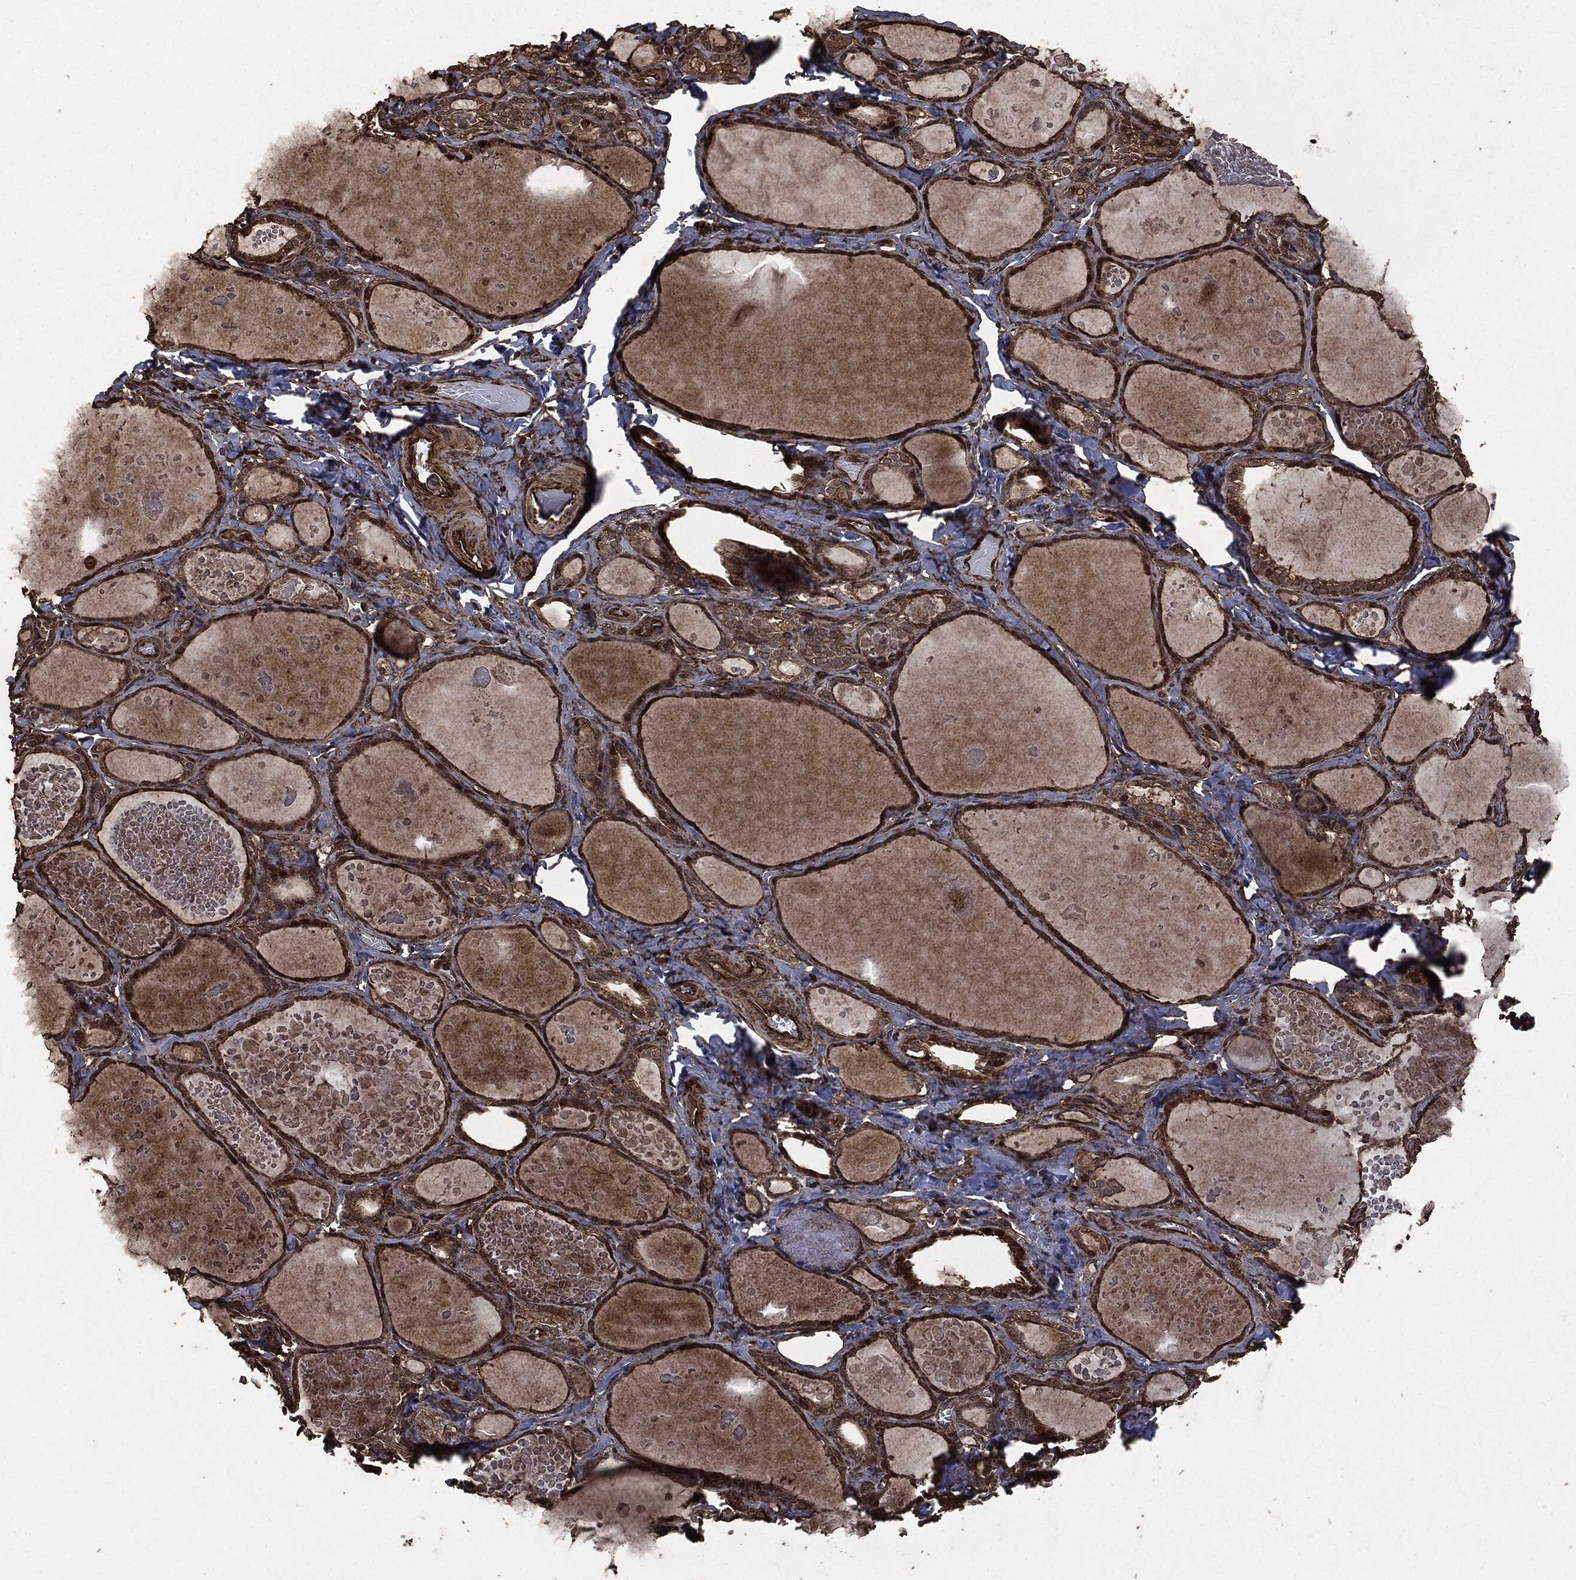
{"staining": {"intensity": "strong", "quantity": "25%-75%", "location": "cytoplasmic/membranous"}, "tissue": "thyroid gland", "cell_type": "Glandular cells", "image_type": "normal", "snomed": [{"axis": "morphology", "description": "Normal tissue, NOS"}, {"axis": "topography", "description": "Thyroid gland"}], "caption": "IHC of unremarkable thyroid gland shows high levels of strong cytoplasmic/membranous expression in approximately 25%-75% of glandular cells.", "gene": "HRAS", "patient": {"sex": "female", "age": 56}}